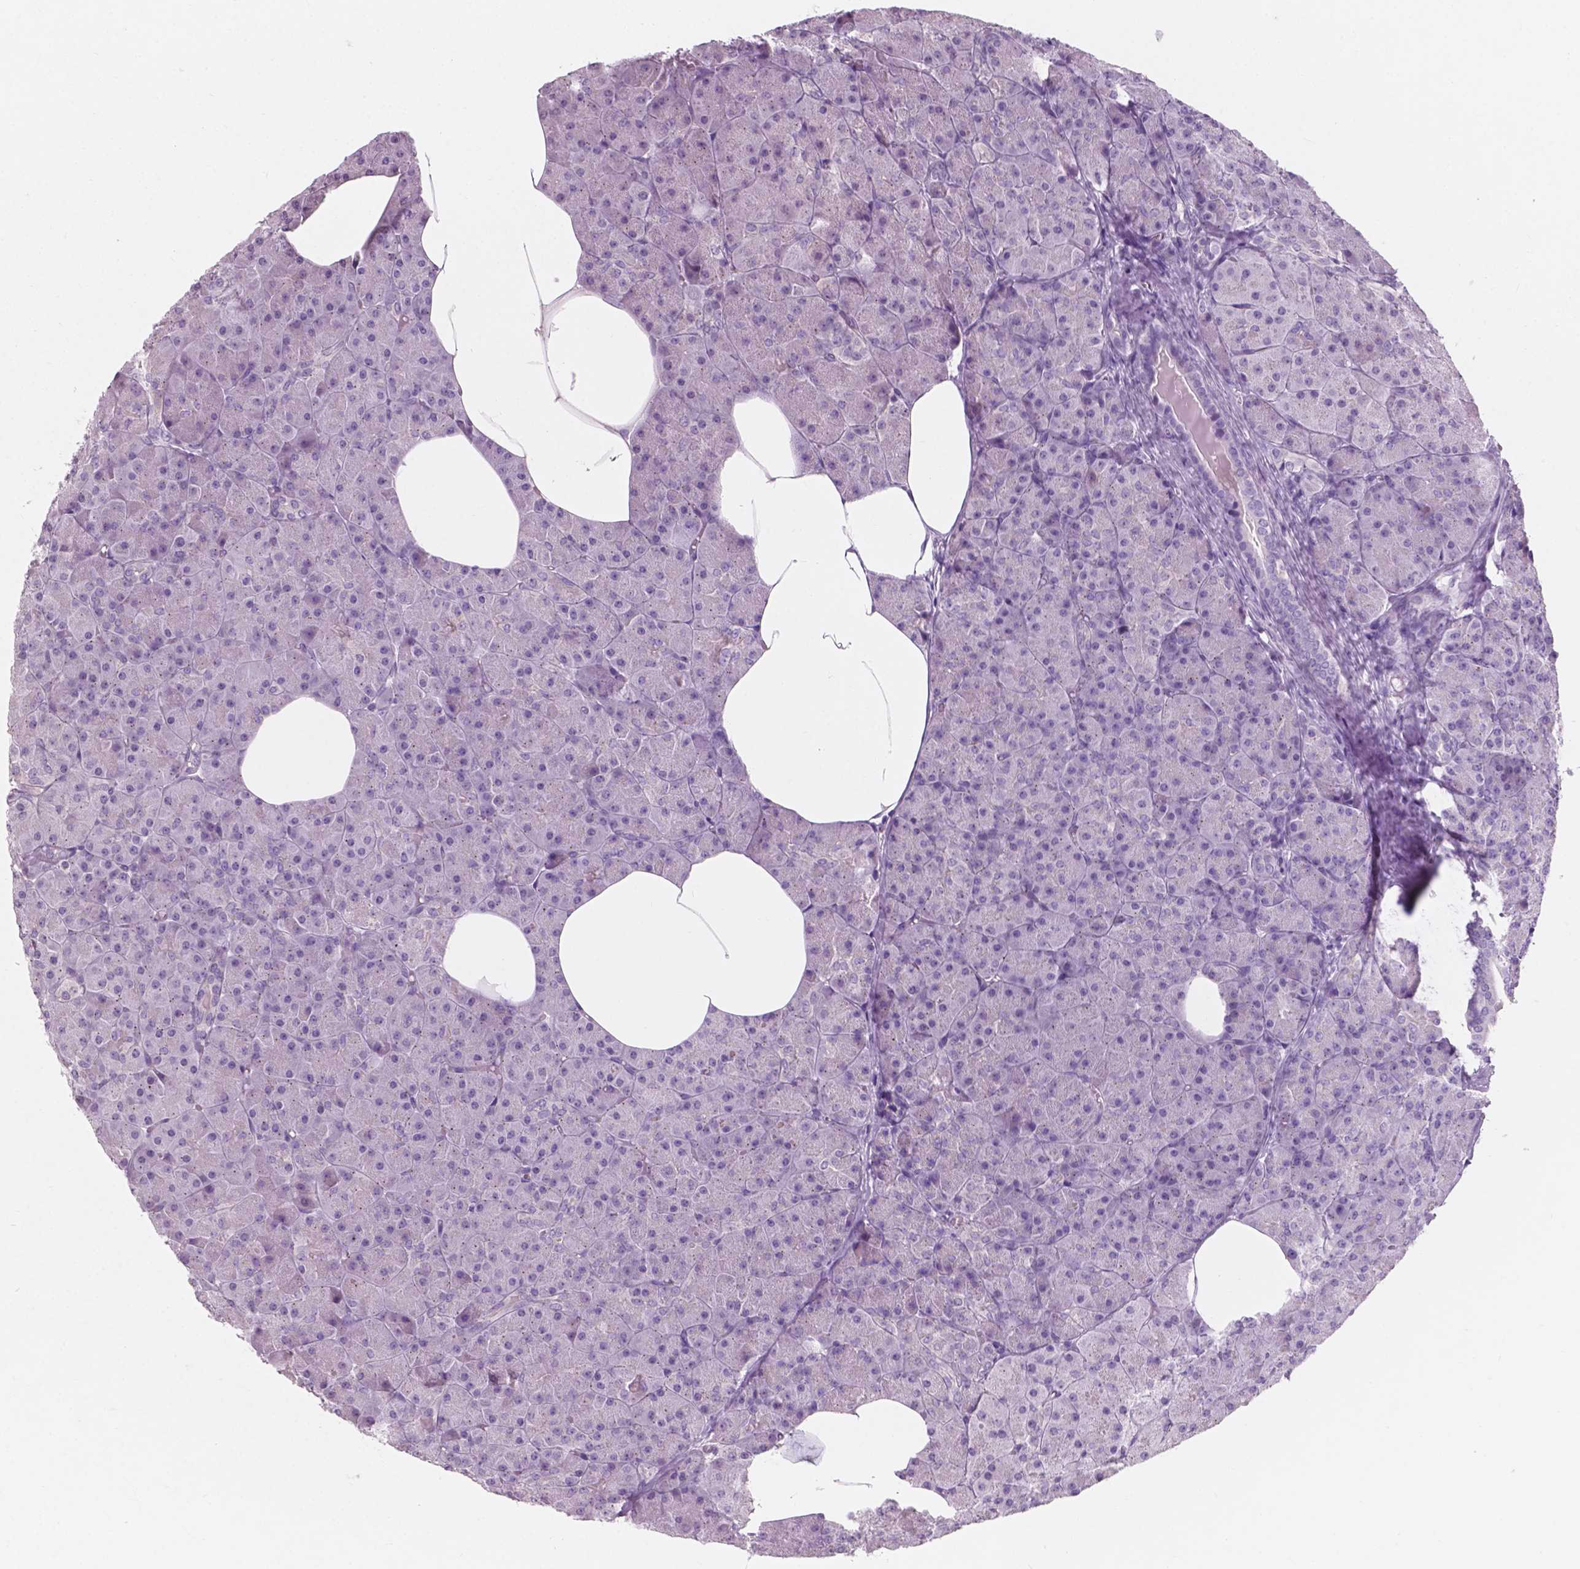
{"staining": {"intensity": "negative", "quantity": "none", "location": "none"}, "tissue": "pancreas", "cell_type": "Exocrine glandular cells", "image_type": "normal", "snomed": [{"axis": "morphology", "description": "Normal tissue, NOS"}, {"axis": "topography", "description": "Pancreas"}], "caption": "IHC of unremarkable pancreas demonstrates no expression in exocrine glandular cells.", "gene": "AWAT1", "patient": {"sex": "female", "age": 45}}